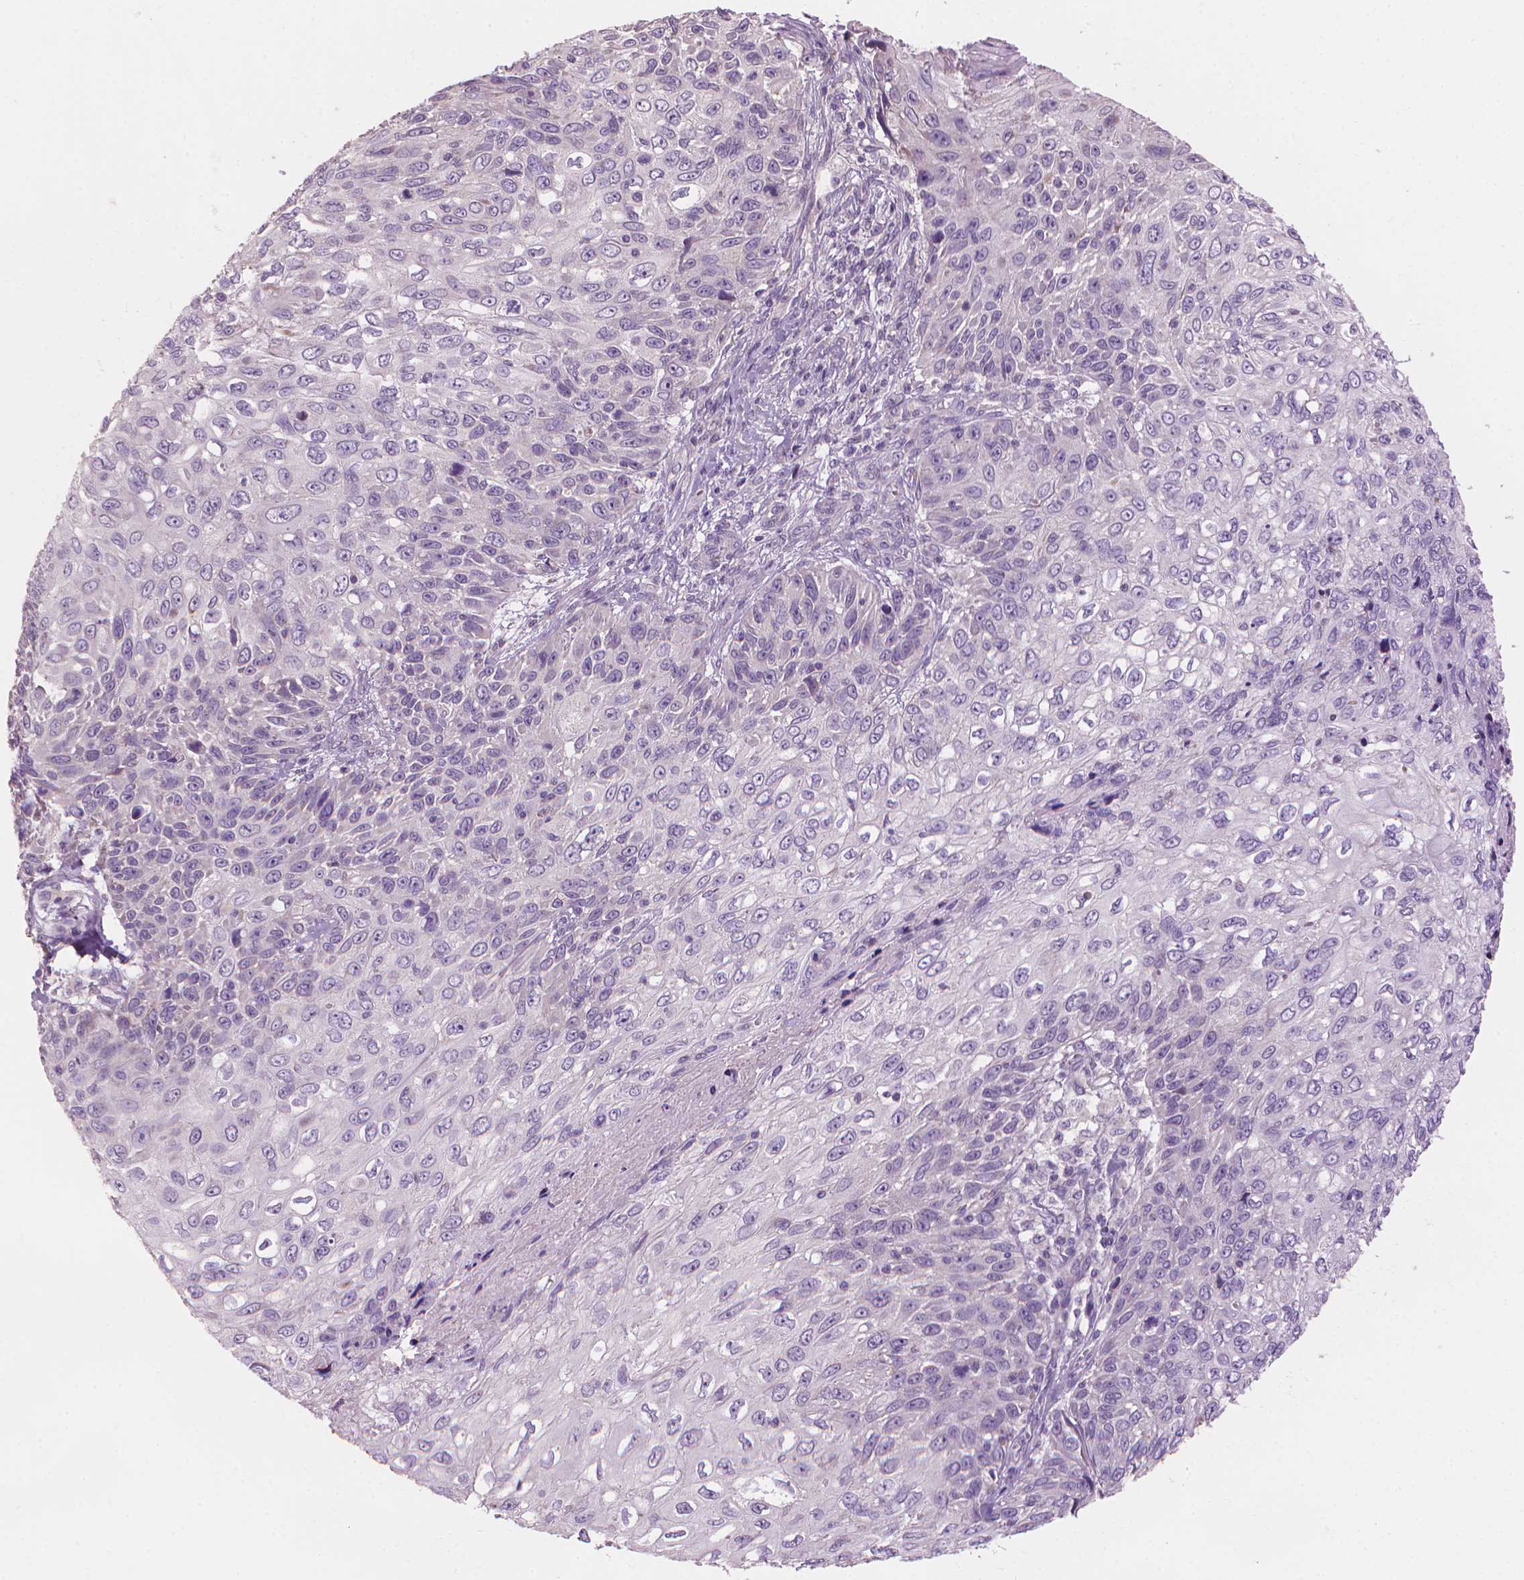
{"staining": {"intensity": "negative", "quantity": "none", "location": "none"}, "tissue": "skin cancer", "cell_type": "Tumor cells", "image_type": "cancer", "snomed": [{"axis": "morphology", "description": "Squamous cell carcinoma, NOS"}, {"axis": "topography", "description": "Skin"}], "caption": "Immunohistochemistry (IHC) micrograph of neoplastic tissue: squamous cell carcinoma (skin) stained with DAB (3,3'-diaminobenzidine) displays no significant protein staining in tumor cells.", "gene": "CFAP126", "patient": {"sex": "male", "age": 92}}